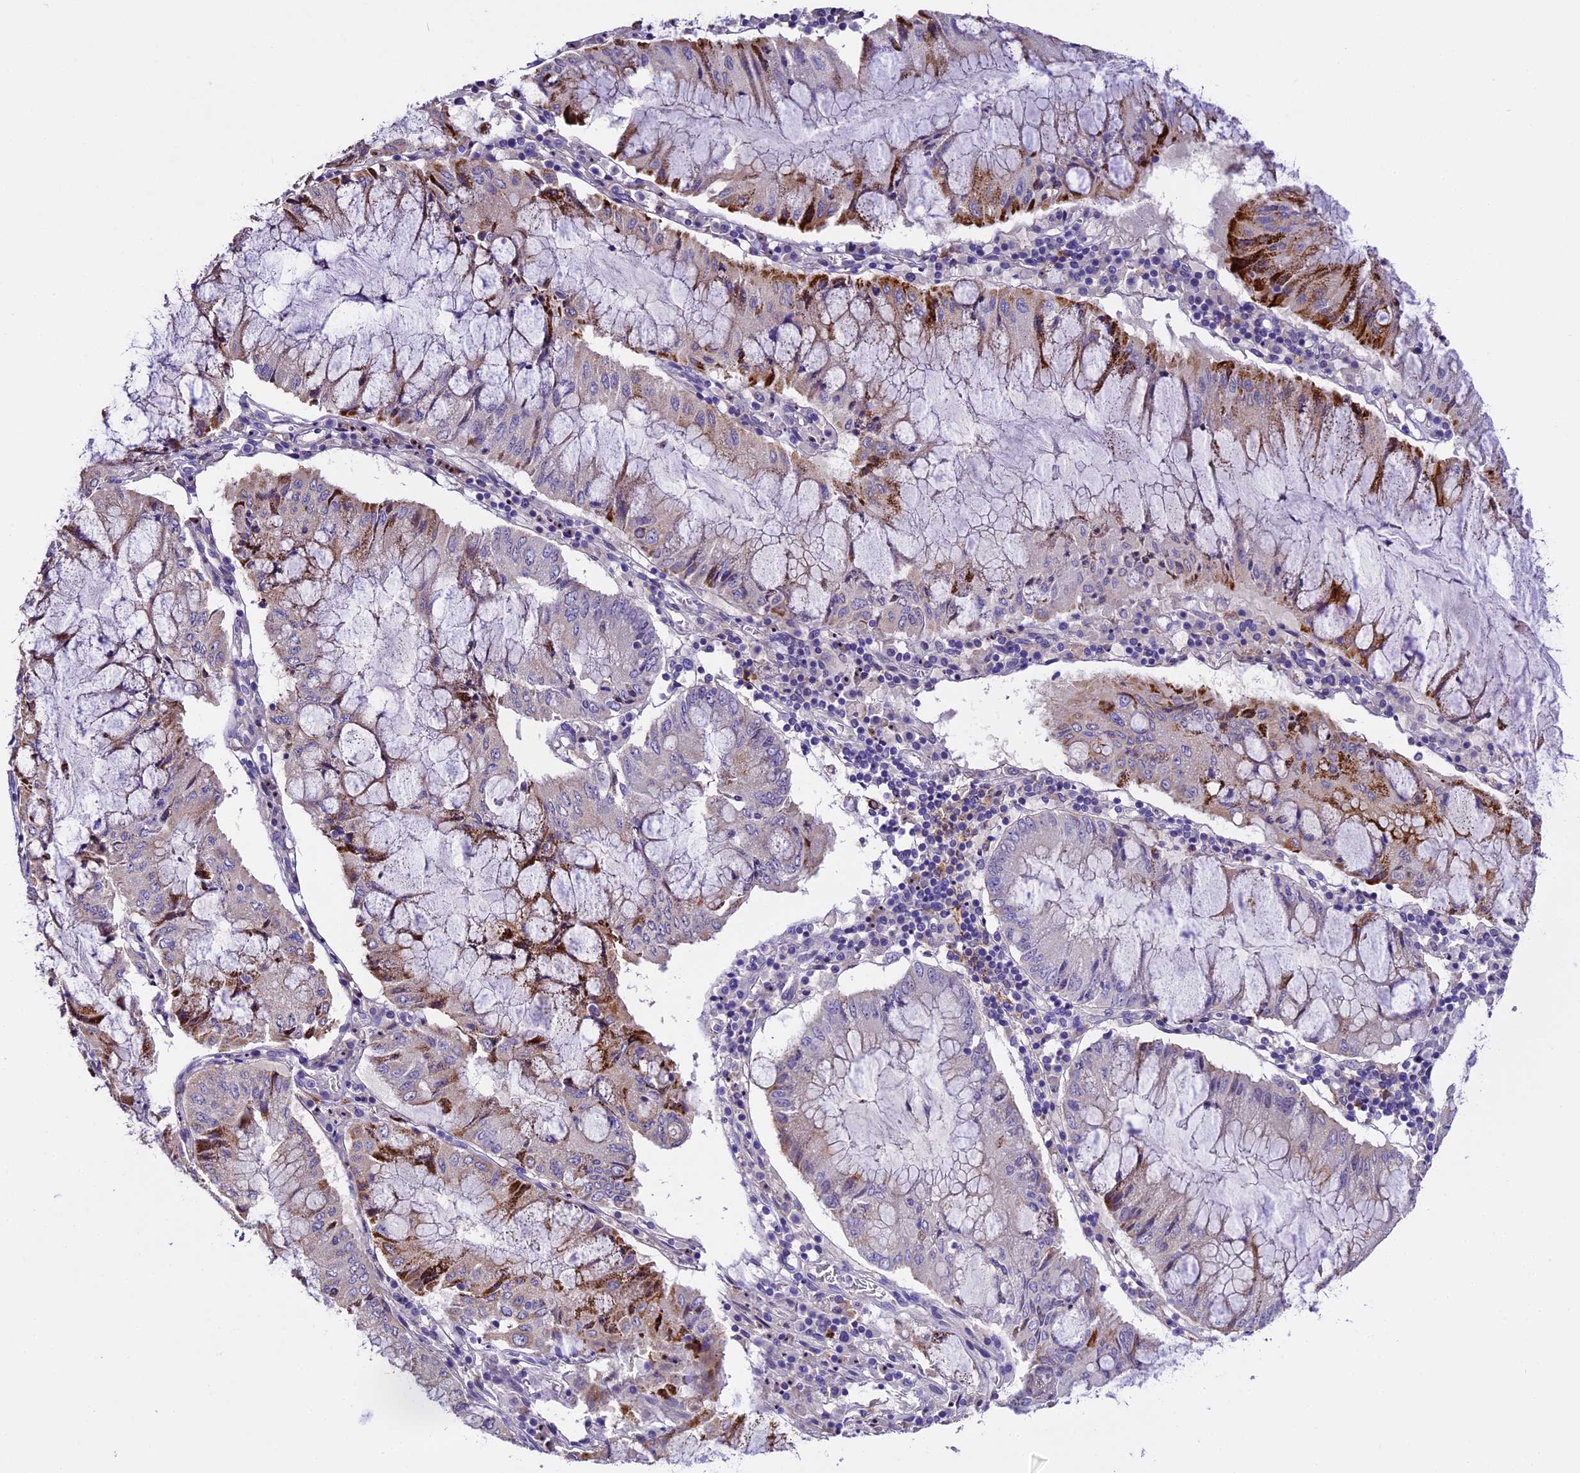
{"staining": {"intensity": "strong", "quantity": "25%-75%", "location": "cytoplasmic/membranous"}, "tissue": "pancreatic cancer", "cell_type": "Tumor cells", "image_type": "cancer", "snomed": [{"axis": "morphology", "description": "Adenocarcinoma, NOS"}, {"axis": "topography", "description": "Pancreas"}], "caption": "Pancreatic adenocarcinoma was stained to show a protein in brown. There is high levels of strong cytoplasmic/membranous positivity in approximately 25%-75% of tumor cells.", "gene": "NOD2", "patient": {"sex": "female", "age": 50}}